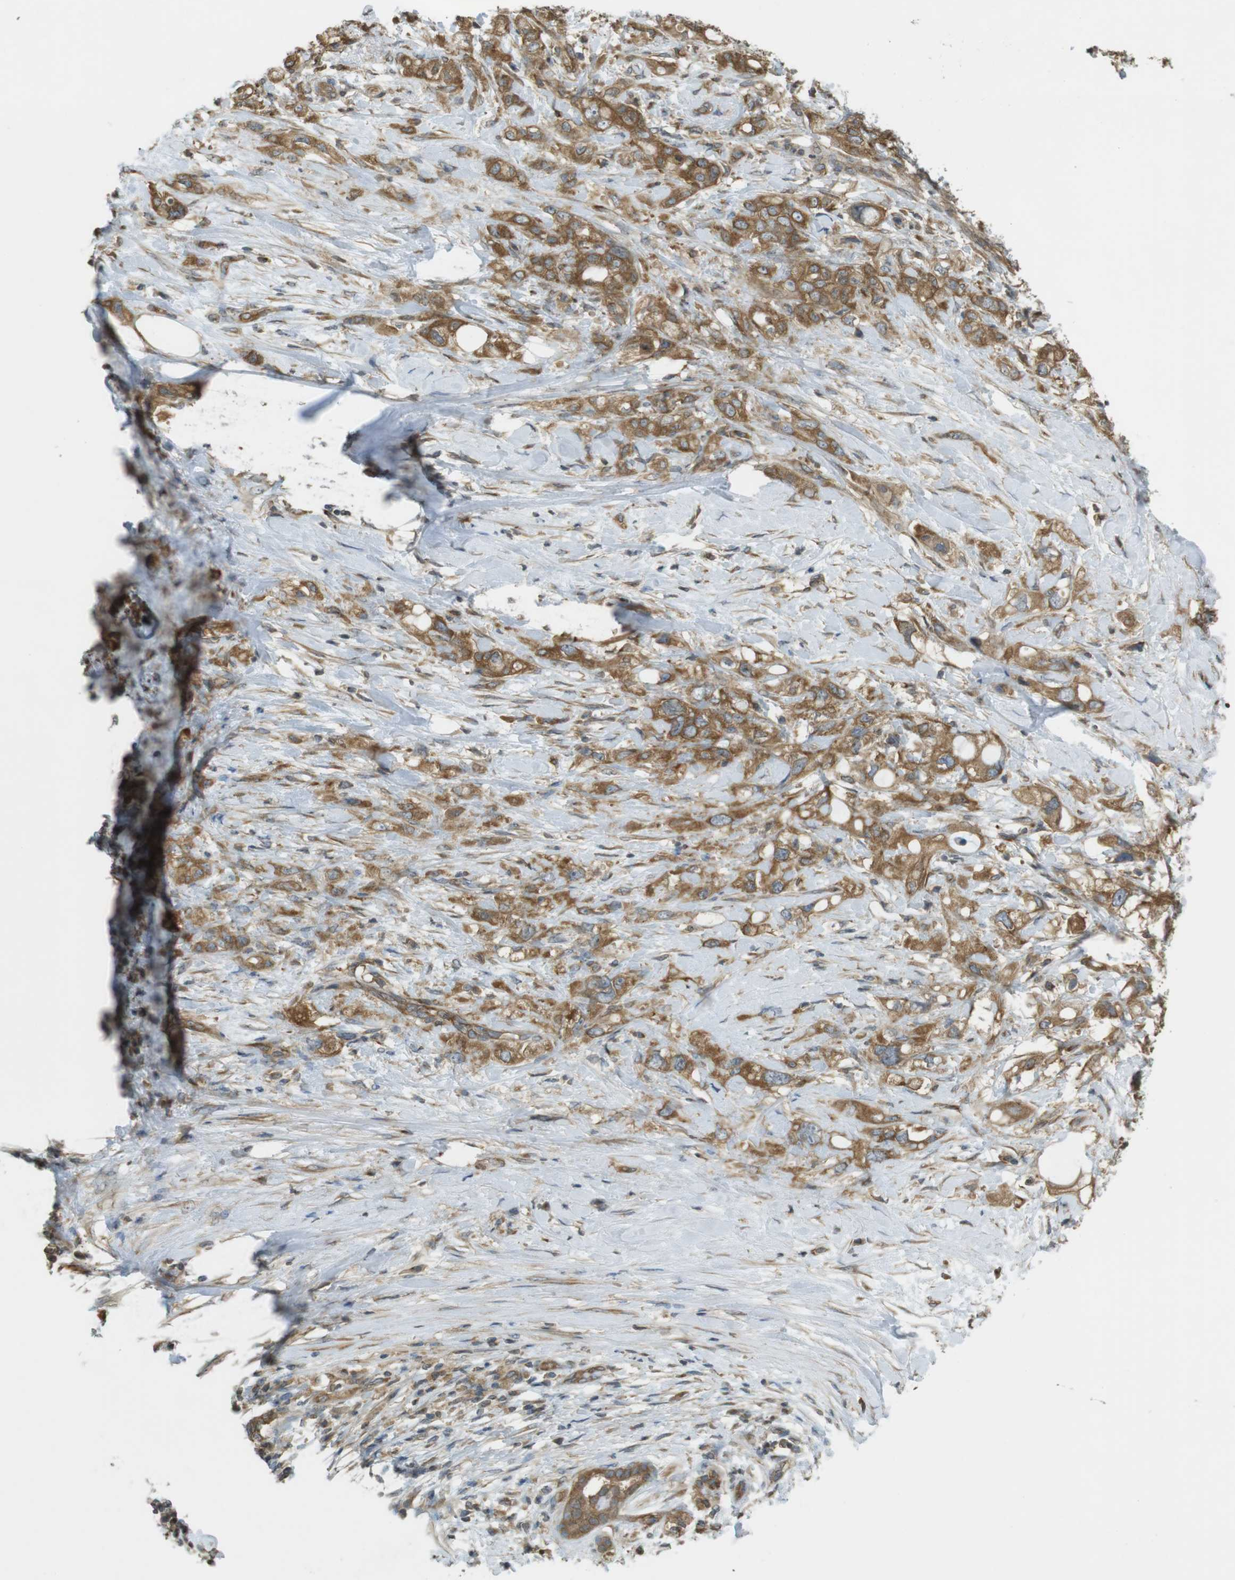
{"staining": {"intensity": "moderate", "quantity": ">75%", "location": "cytoplasmic/membranous"}, "tissue": "pancreatic cancer", "cell_type": "Tumor cells", "image_type": "cancer", "snomed": [{"axis": "morphology", "description": "Adenocarcinoma, NOS"}, {"axis": "topography", "description": "Pancreas"}], "caption": "DAB immunohistochemical staining of human pancreatic cancer shows moderate cytoplasmic/membranous protein positivity in about >75% of tumor cells.", "gene": "KIF5B", "patient": {"sex": "female", "age": 56}}